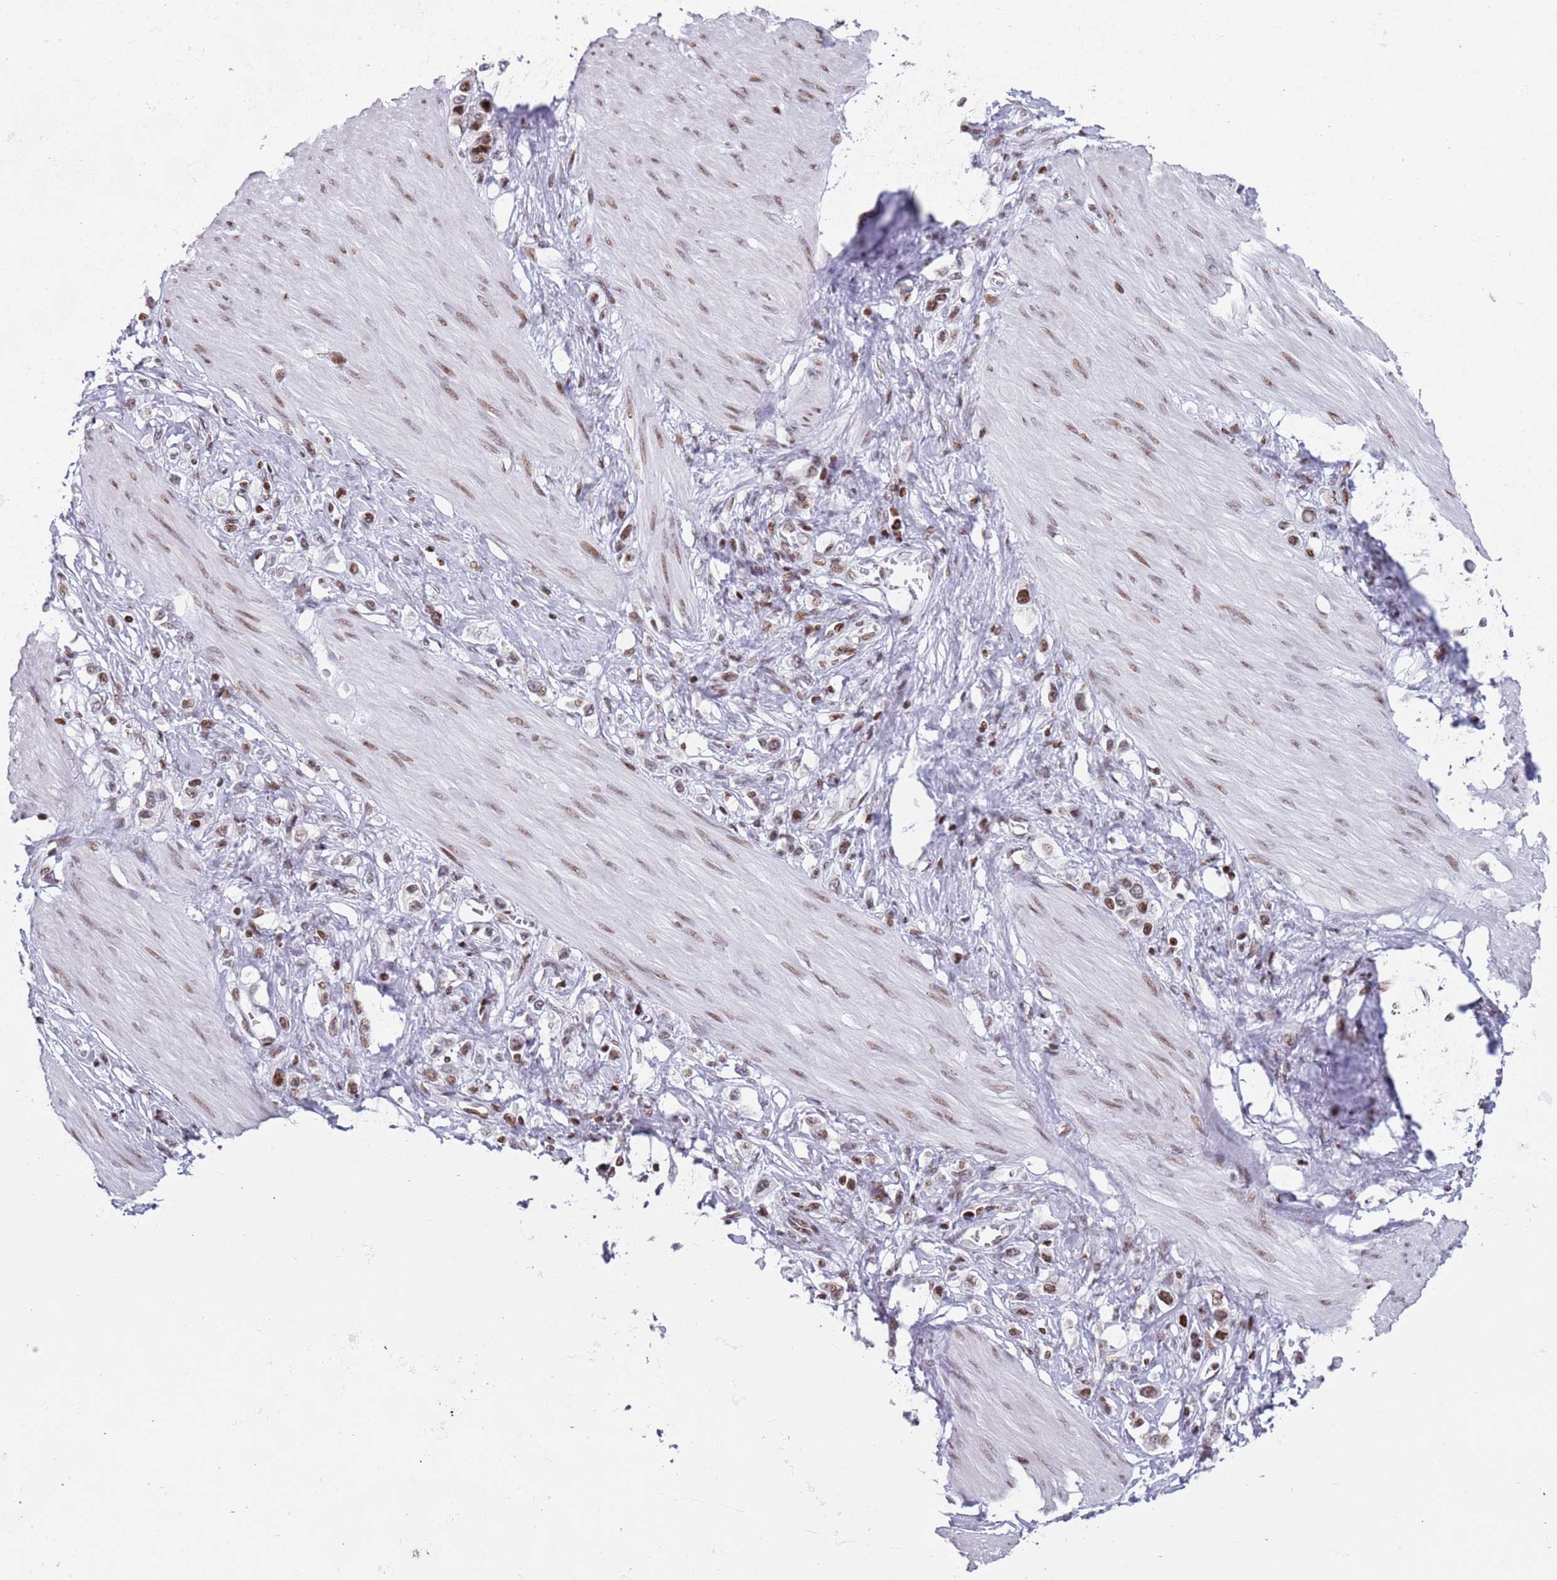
{"staining": {"intensity": "moderate", "quantity": "25%-75%", "location": "nuclear"}, "tissue": "stomach cancer", "cell_type": "Tumor cells", "image_type": "cancer", "snomed": [{"axis": "morphology", "description": "Adenocarcinoma, NOS"}, {"axis": "topography", "description": "Stomach"}], "caption": "Brown immunohistochemical staining in human stomach cancer (adenocarcinoma) shows moderate nuclear positivity in approximately 25%-75% of tumor cells.", "gene": "HDAC8", "patient": {"sex": "female", "age": 65}}